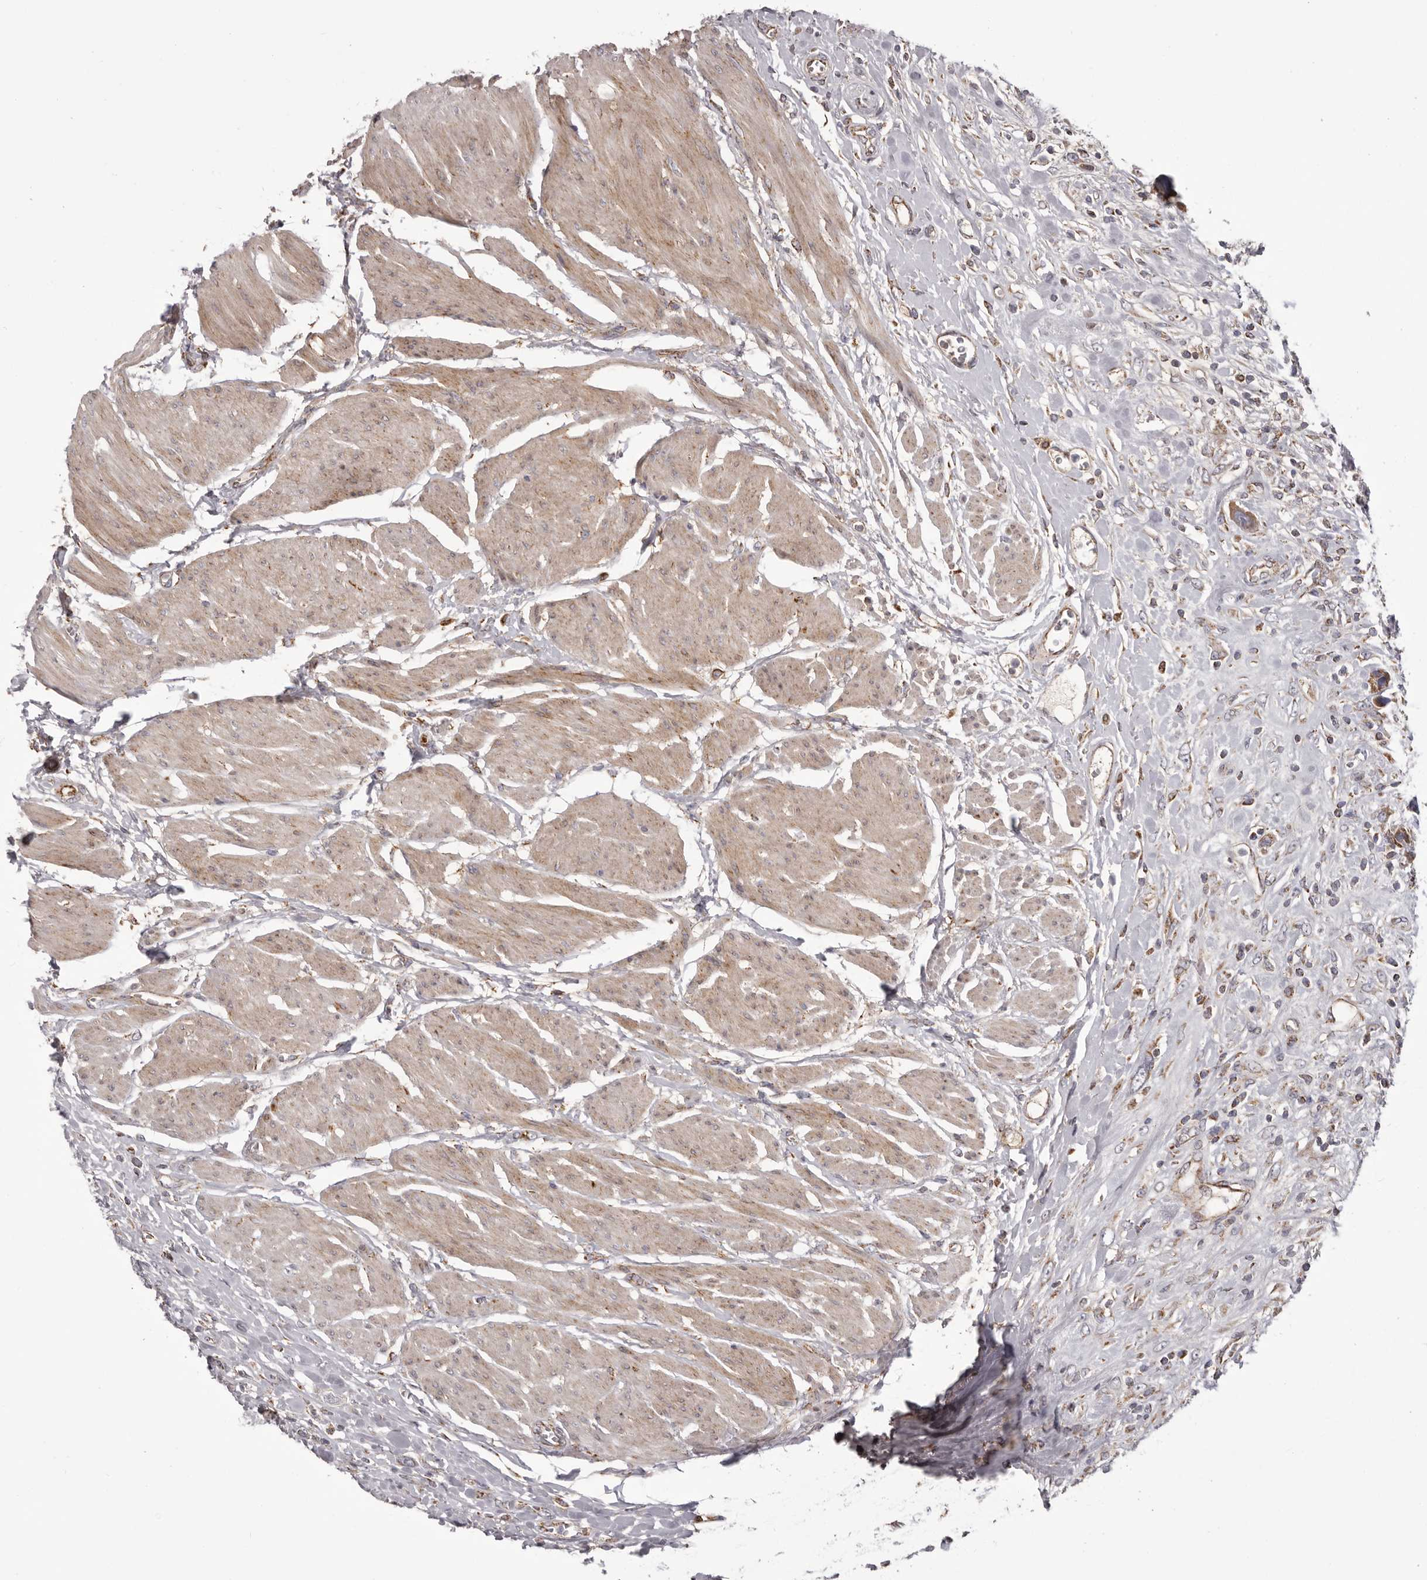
{"staining": {"intensity": "weak", "quantity": ">75%", "location": "cytoplasmic/membranous"}, "tissue": "urothelial cancer", "cell_type": "Tumor cells", "image_type": "cancer", "snomed": [{"axis": "morphology", "description": "Urothelial carcinoma, High grade"}, {"axis": "topography", "description": "Urinary bladder"}], "caption": "Immunohistochemistry (DAB (3,3'-diaminobenzidine)) staining of human urothelial cancer shows weak cytoplasmic/membranous protein staining in about >75% of tumor cells.", "gene": "CHRM2", "patient": {"sex": "male", "age": 50}}